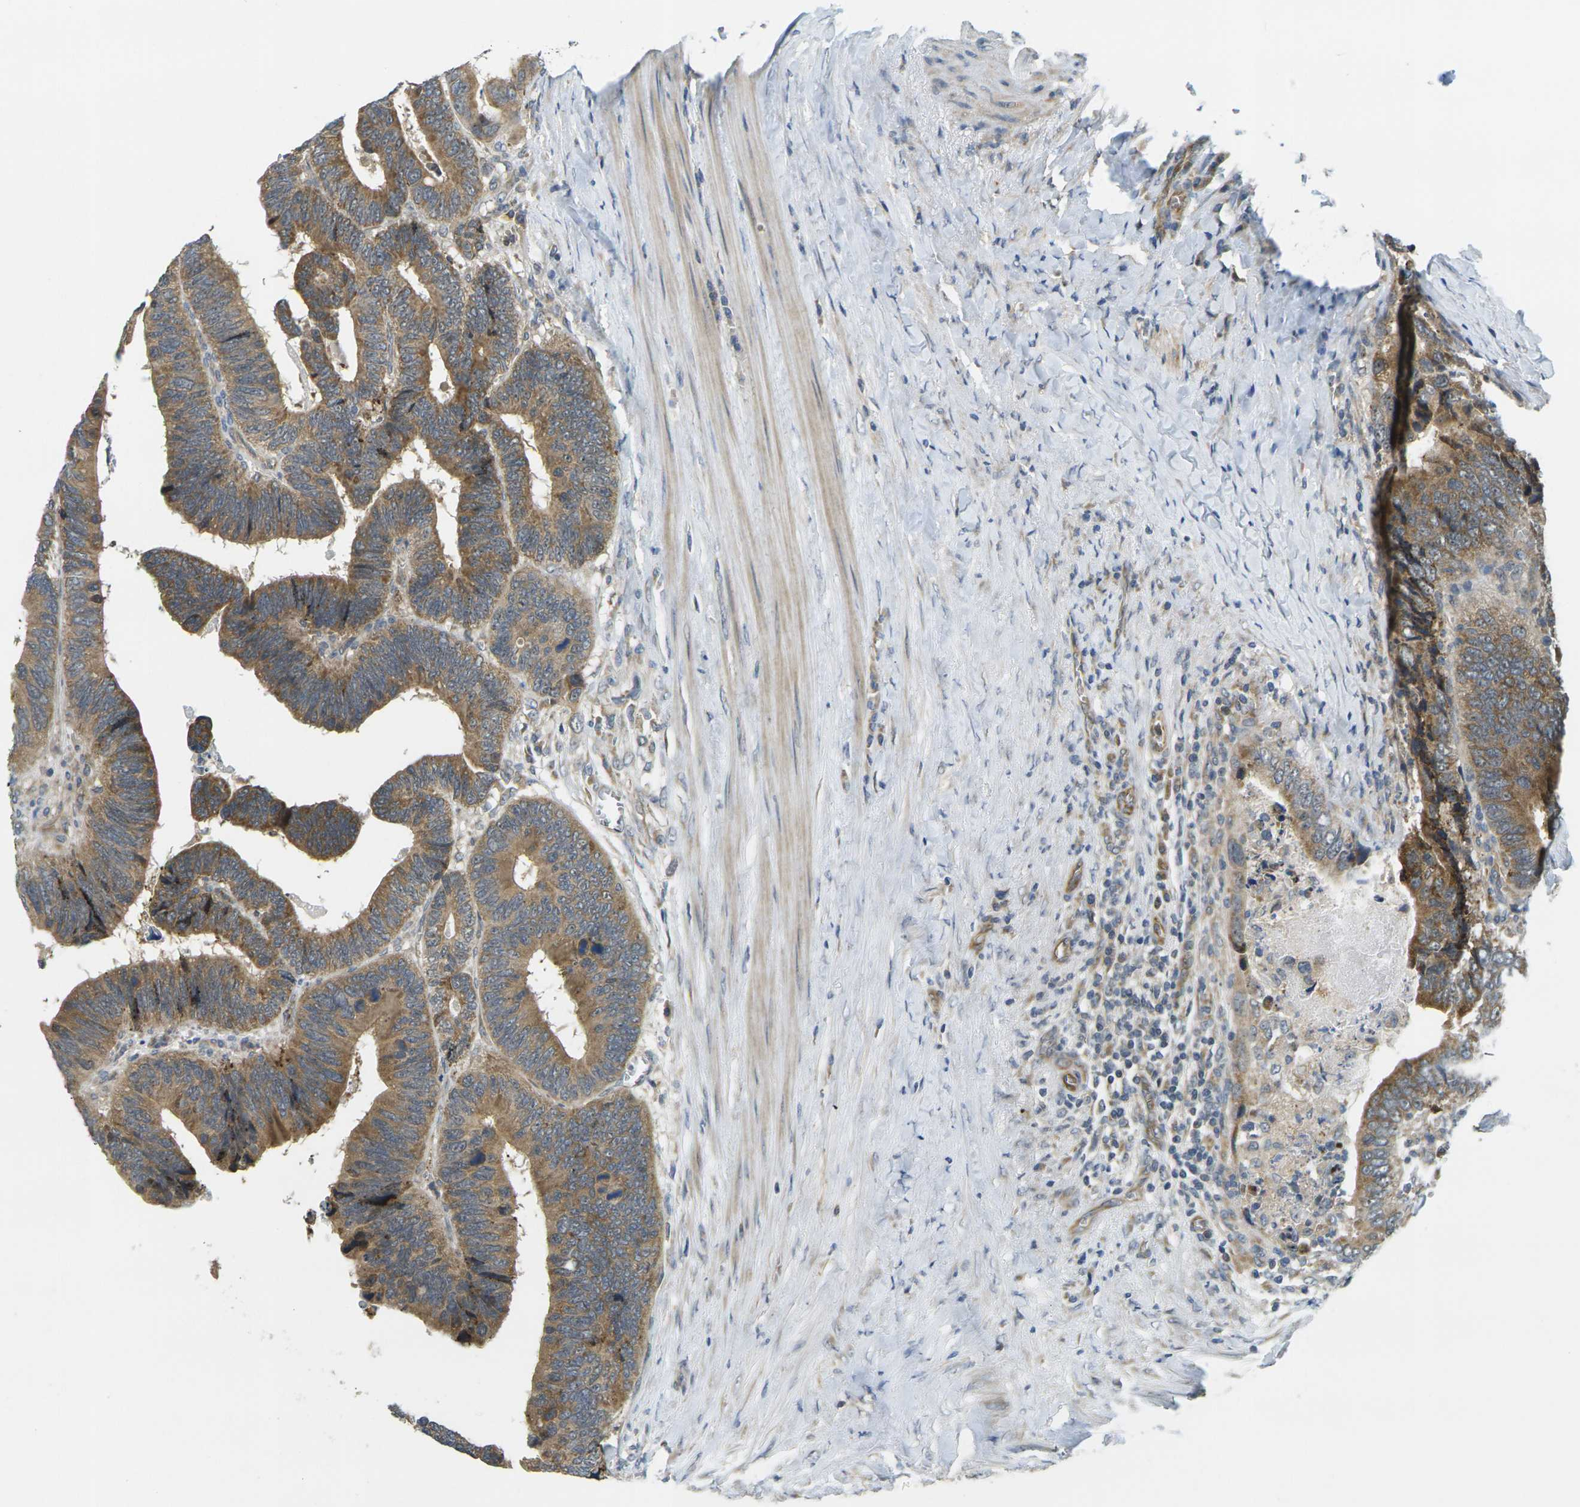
{"staining": {"intensity": "moderate", "quantity": ">75%", "location": "cytoplasmic/membranous"}, "tissue": "colorectal cancer", "cell_type": "Tumor cells", "image_type": "cancer", "snomed": [{"axis": "morphology", "description": "Adenocarcinoma, NOS"}, {"axis": "topography", "description": "Colon"}], "caption": "Human colorectal adenocarcinoma stained with a protein marker shows moderate staining in tumor cells.", "gene": "MINAR2", "patient": {"sex": "male", "age": 72}}